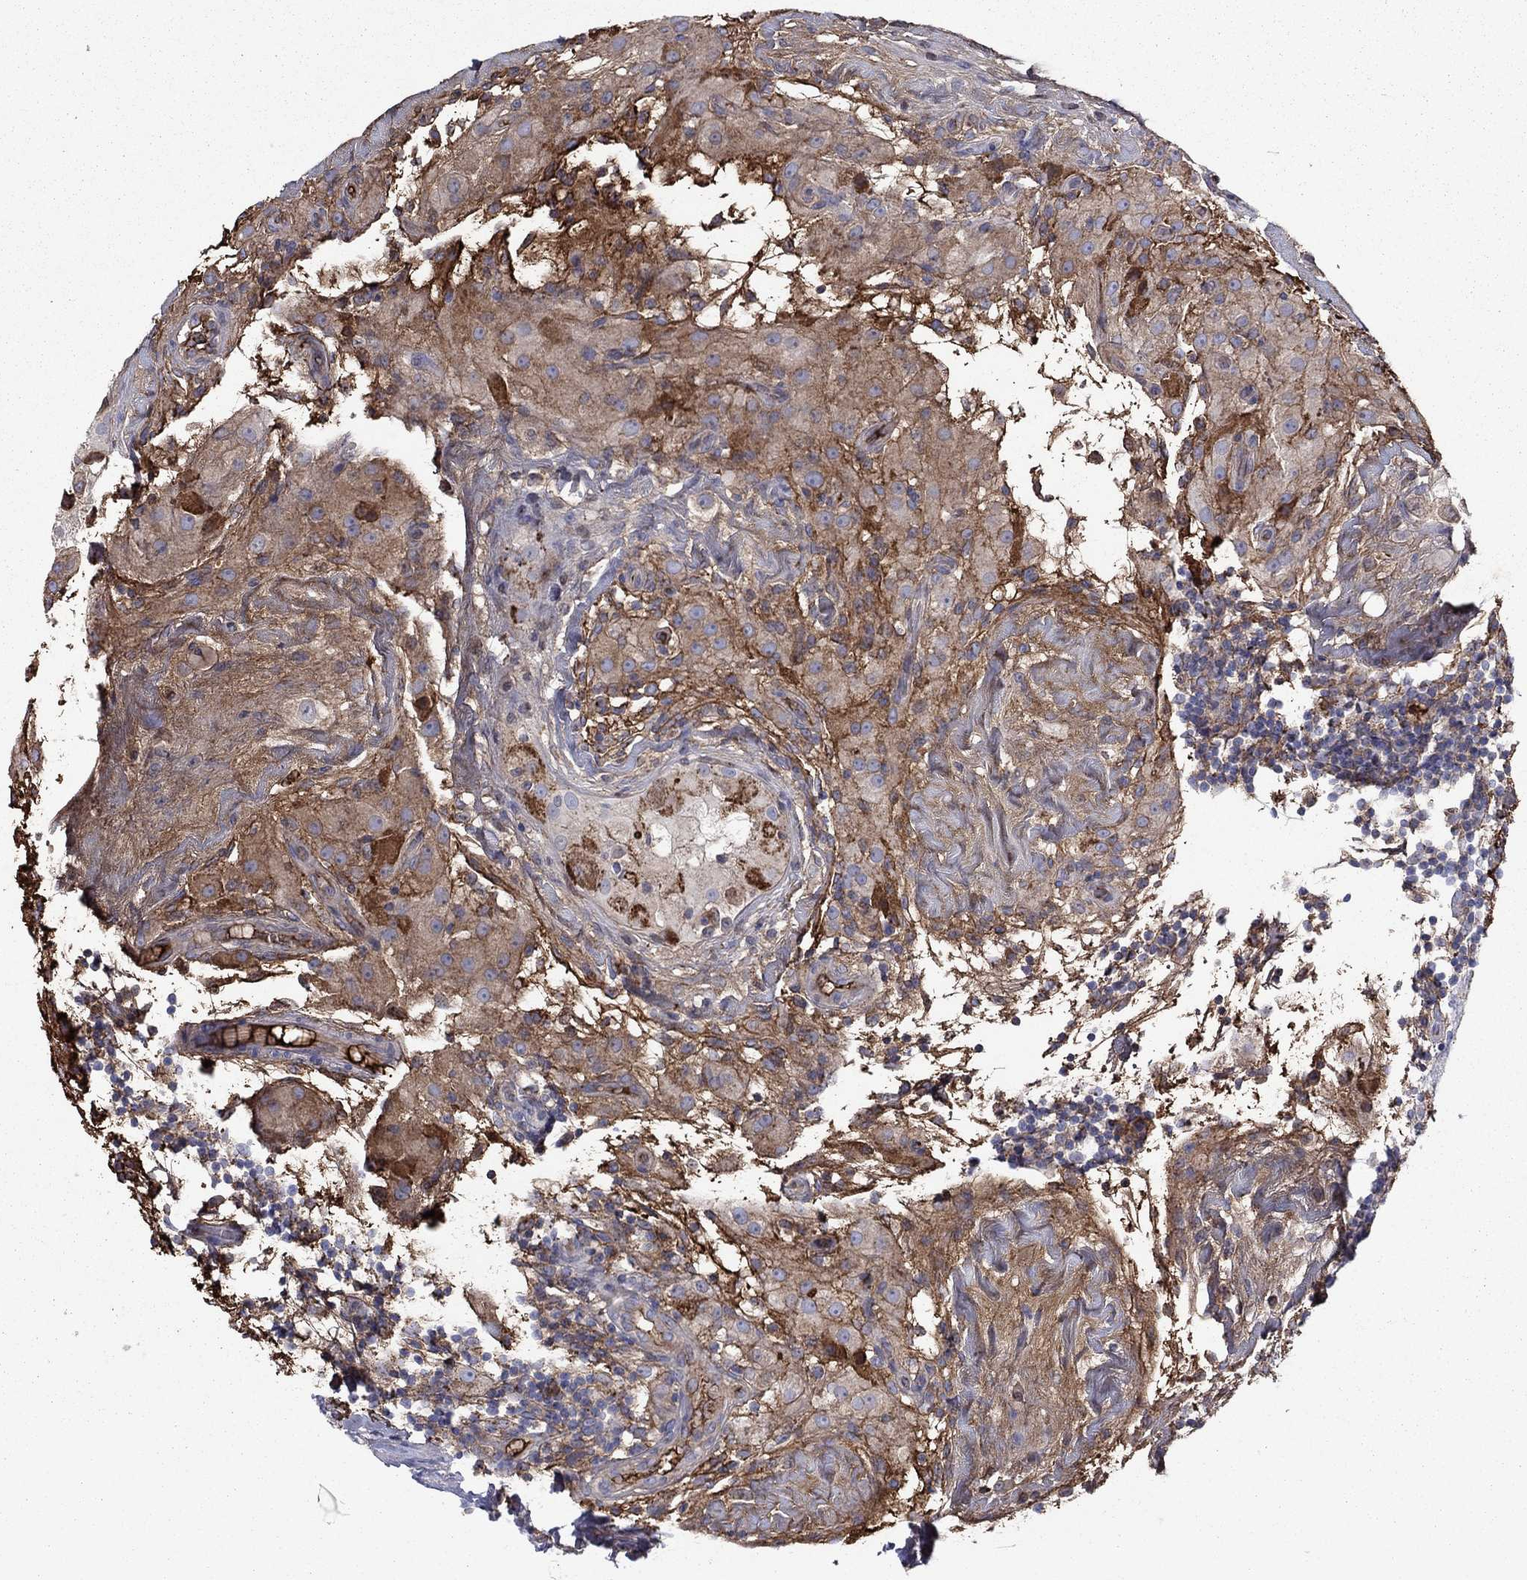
{"staining": {"intensity": "moderate", "quantity": "25%-75%", "location": "cytoplasmic/membranous"}, "tissue": "testis cancer", "cell_type": "Tumor cells", "image_type": "cancer", "snomed": [{"axis": "morphology", "description": "Seminoma, NOS"}, {"axis": "topography", "description": "Testis"}], "caption": "IHC (DAB) staining of human seminoma (testis) displays moderate cytoplasmic/membranous protein staining in approximately 25%-75% of tumor cells.", "gene": "HPX", "patient": {"sex": "male", "age": 34}}